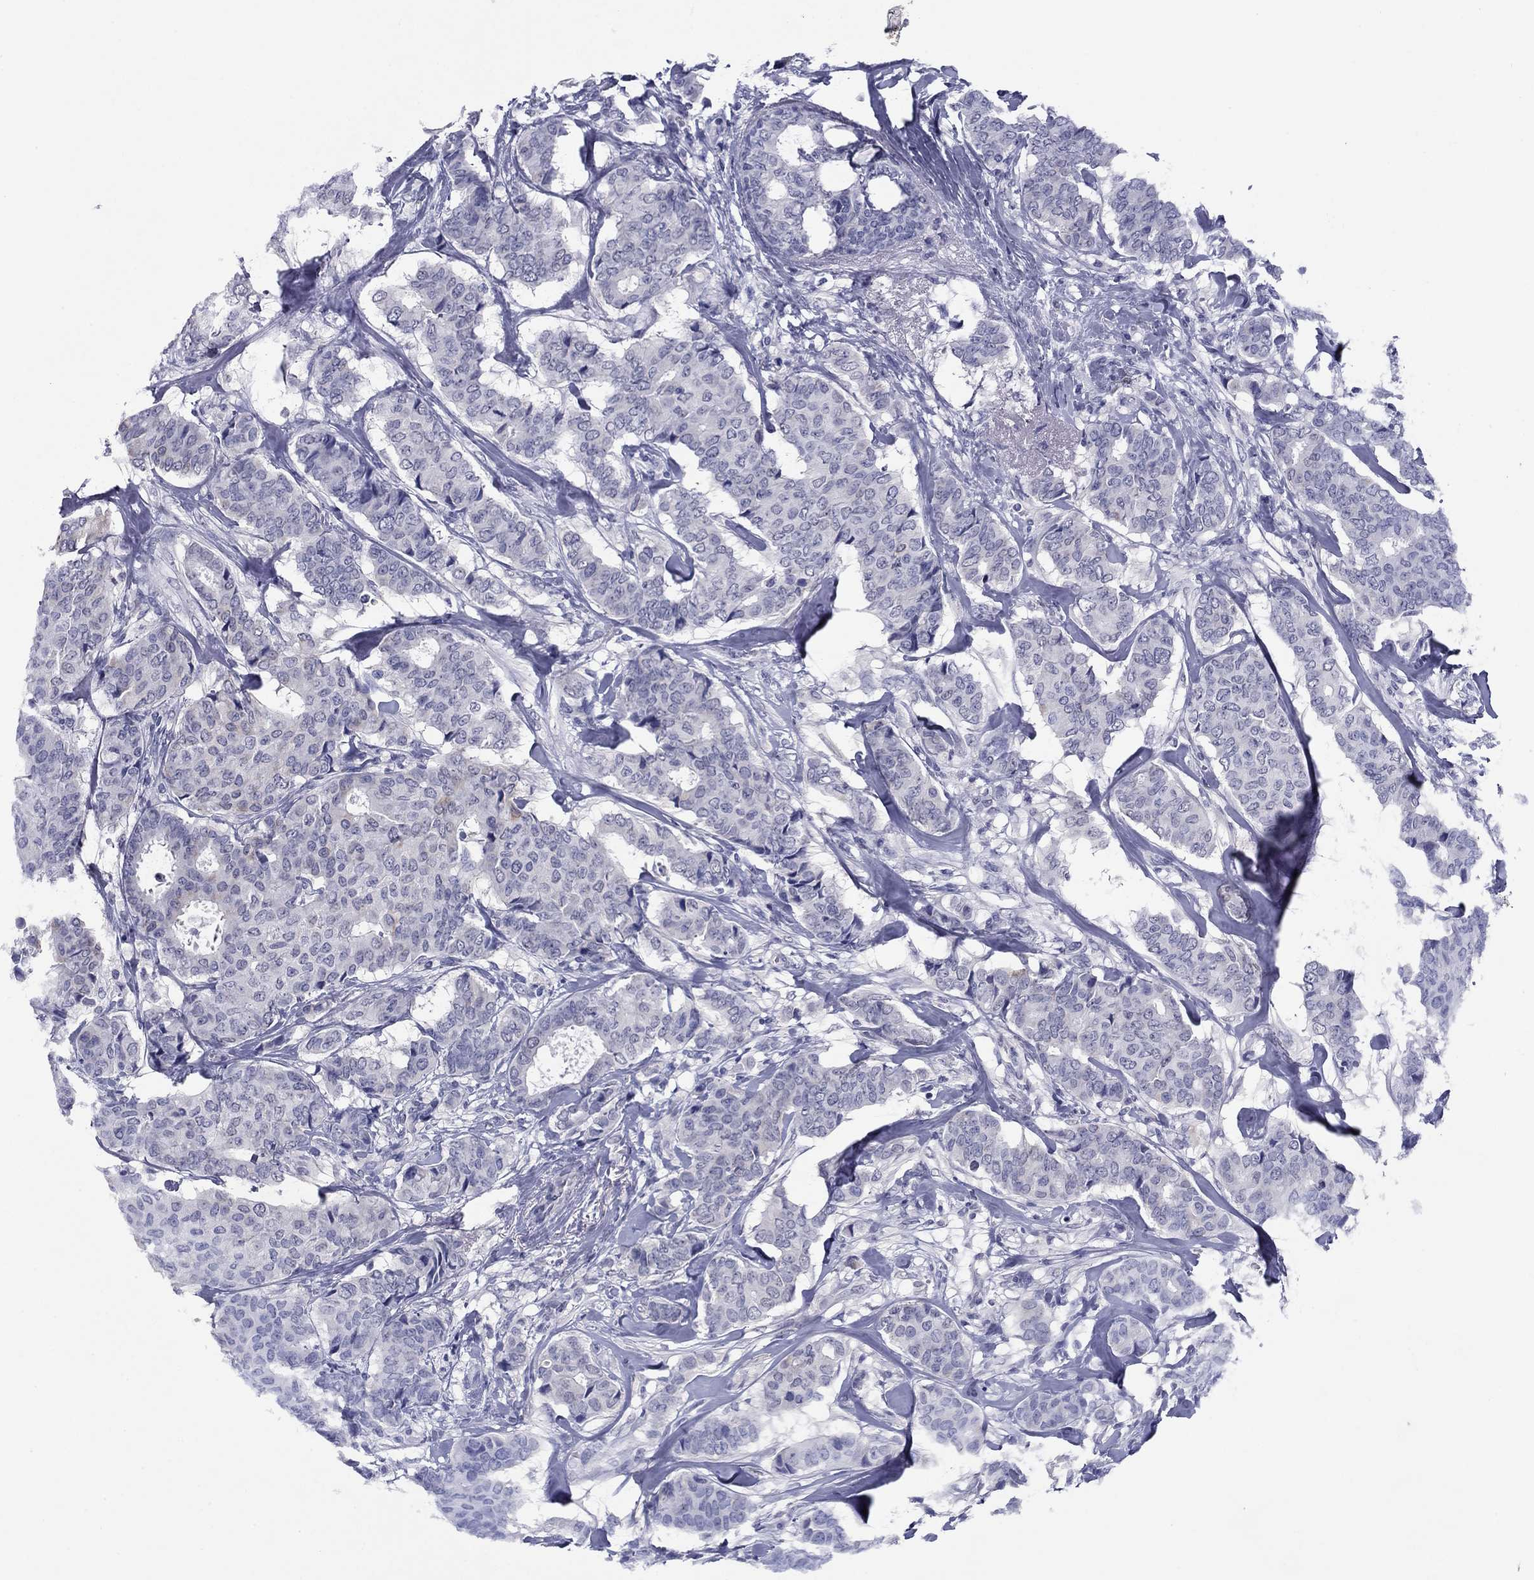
{"staining": {"intensity": "negative", "quantity": "none", "location": "none"}, "tissue": "breast cancer", "cell_type": "Tumor cells", "image_type": "cancer", "snomed": [{"axis": "morphology", "description": "Duct carcinoma"}, {"axis": "topography", "description": "Breast"}], "caption": "This is a image of immunohistochemistry (IHC) staining of breast cancer, which shows no staining in tumor cells.", "gene": "HAO1", "patient": {"sex": "female", "age": 75}}